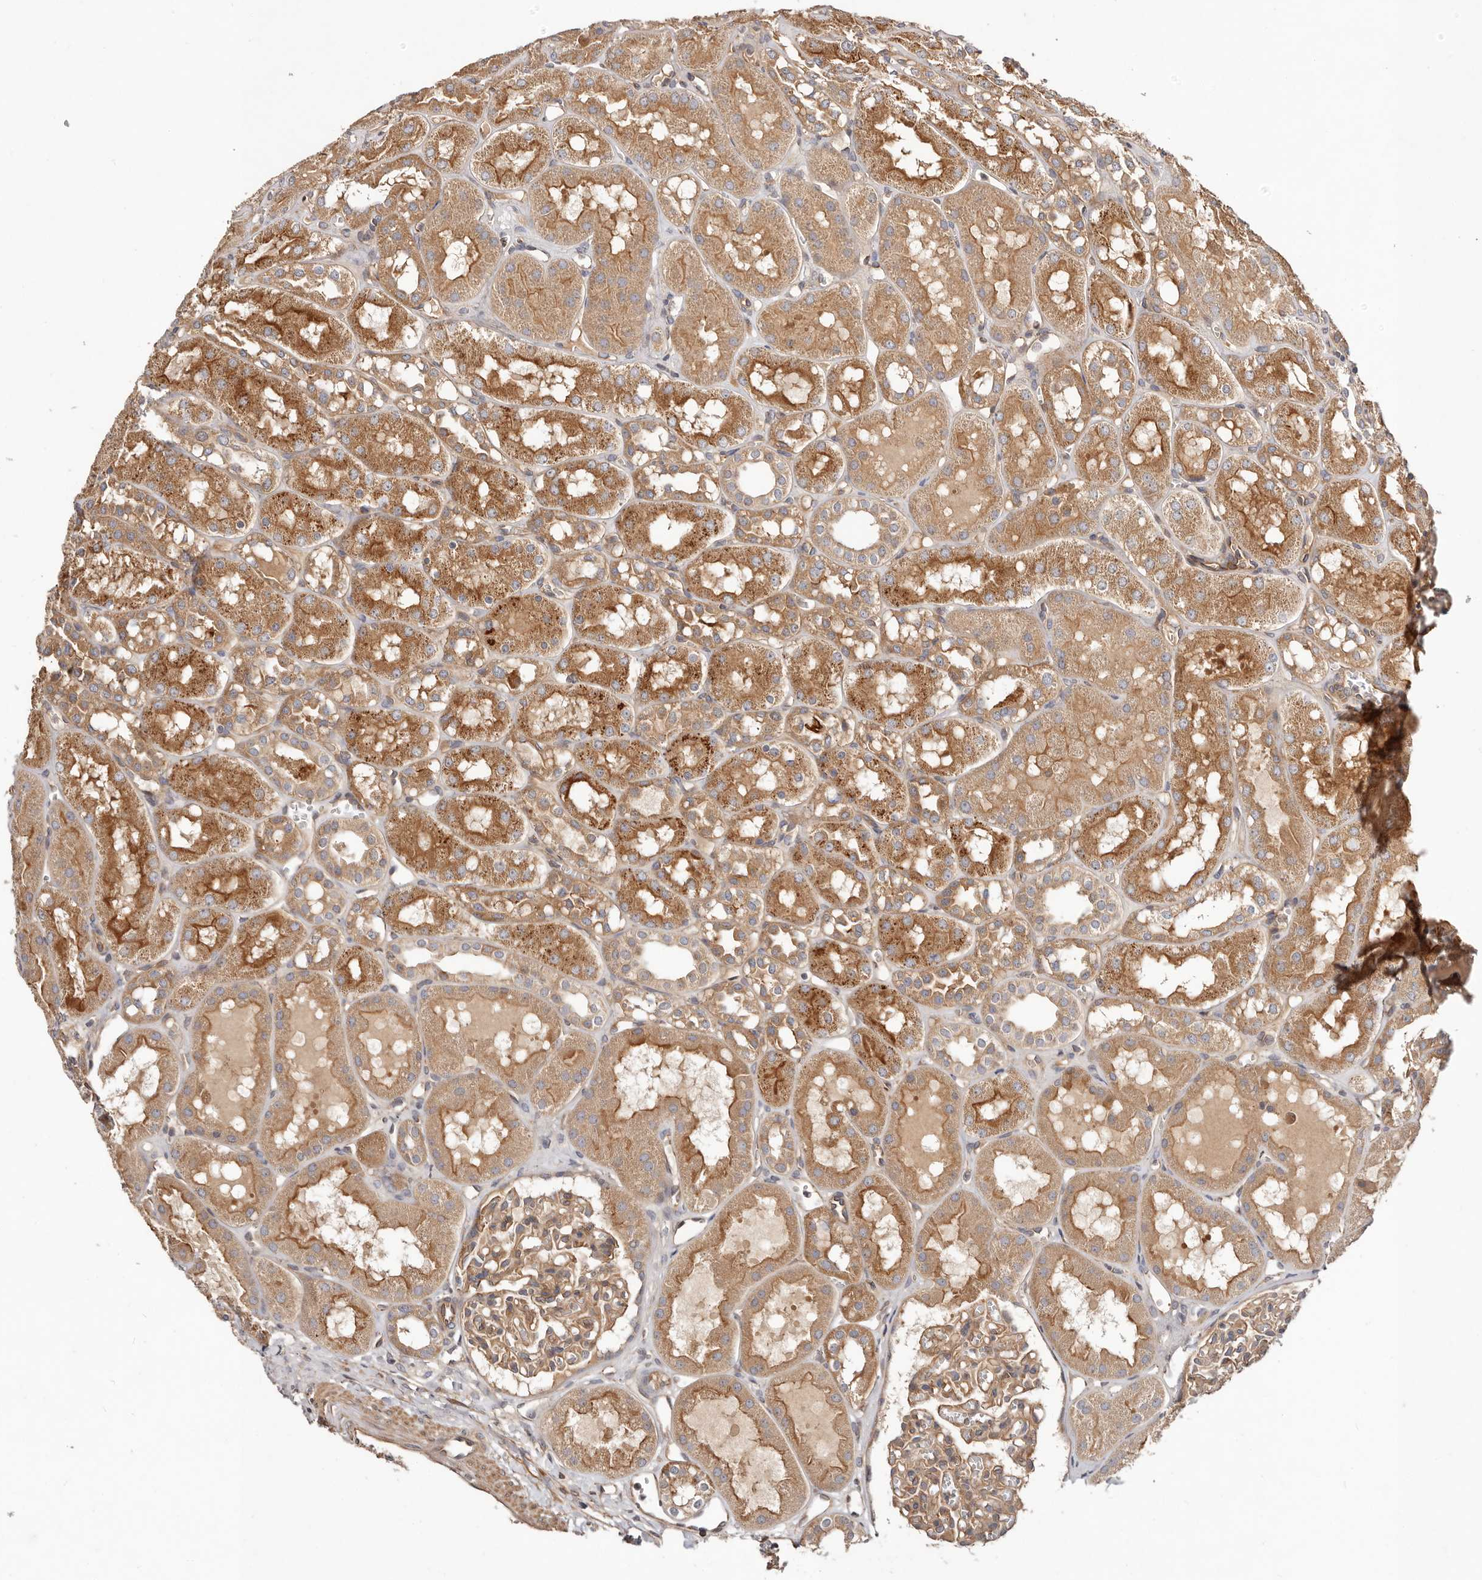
{"staining": {"intensity": "moderate", "quantity": ">75%", "location": "cytoplasmic/membranous"}, "tissue": "kidney", "cell_type": "Cells in glomeruli", "image_type": "normal", "snomed": [{"axis": "morphology", "description": "Normal tissue, NOS"}, {"axis": "topography", "description": "Kidney"}], "caption": "This is an image of IHC staining of unremarkable kidney, which shows moderate positivity in the cytoplasmic/membranous of cells in glomeruli.", "gene": "MACF1", "patient": {"sex": "male", "age": 16}}